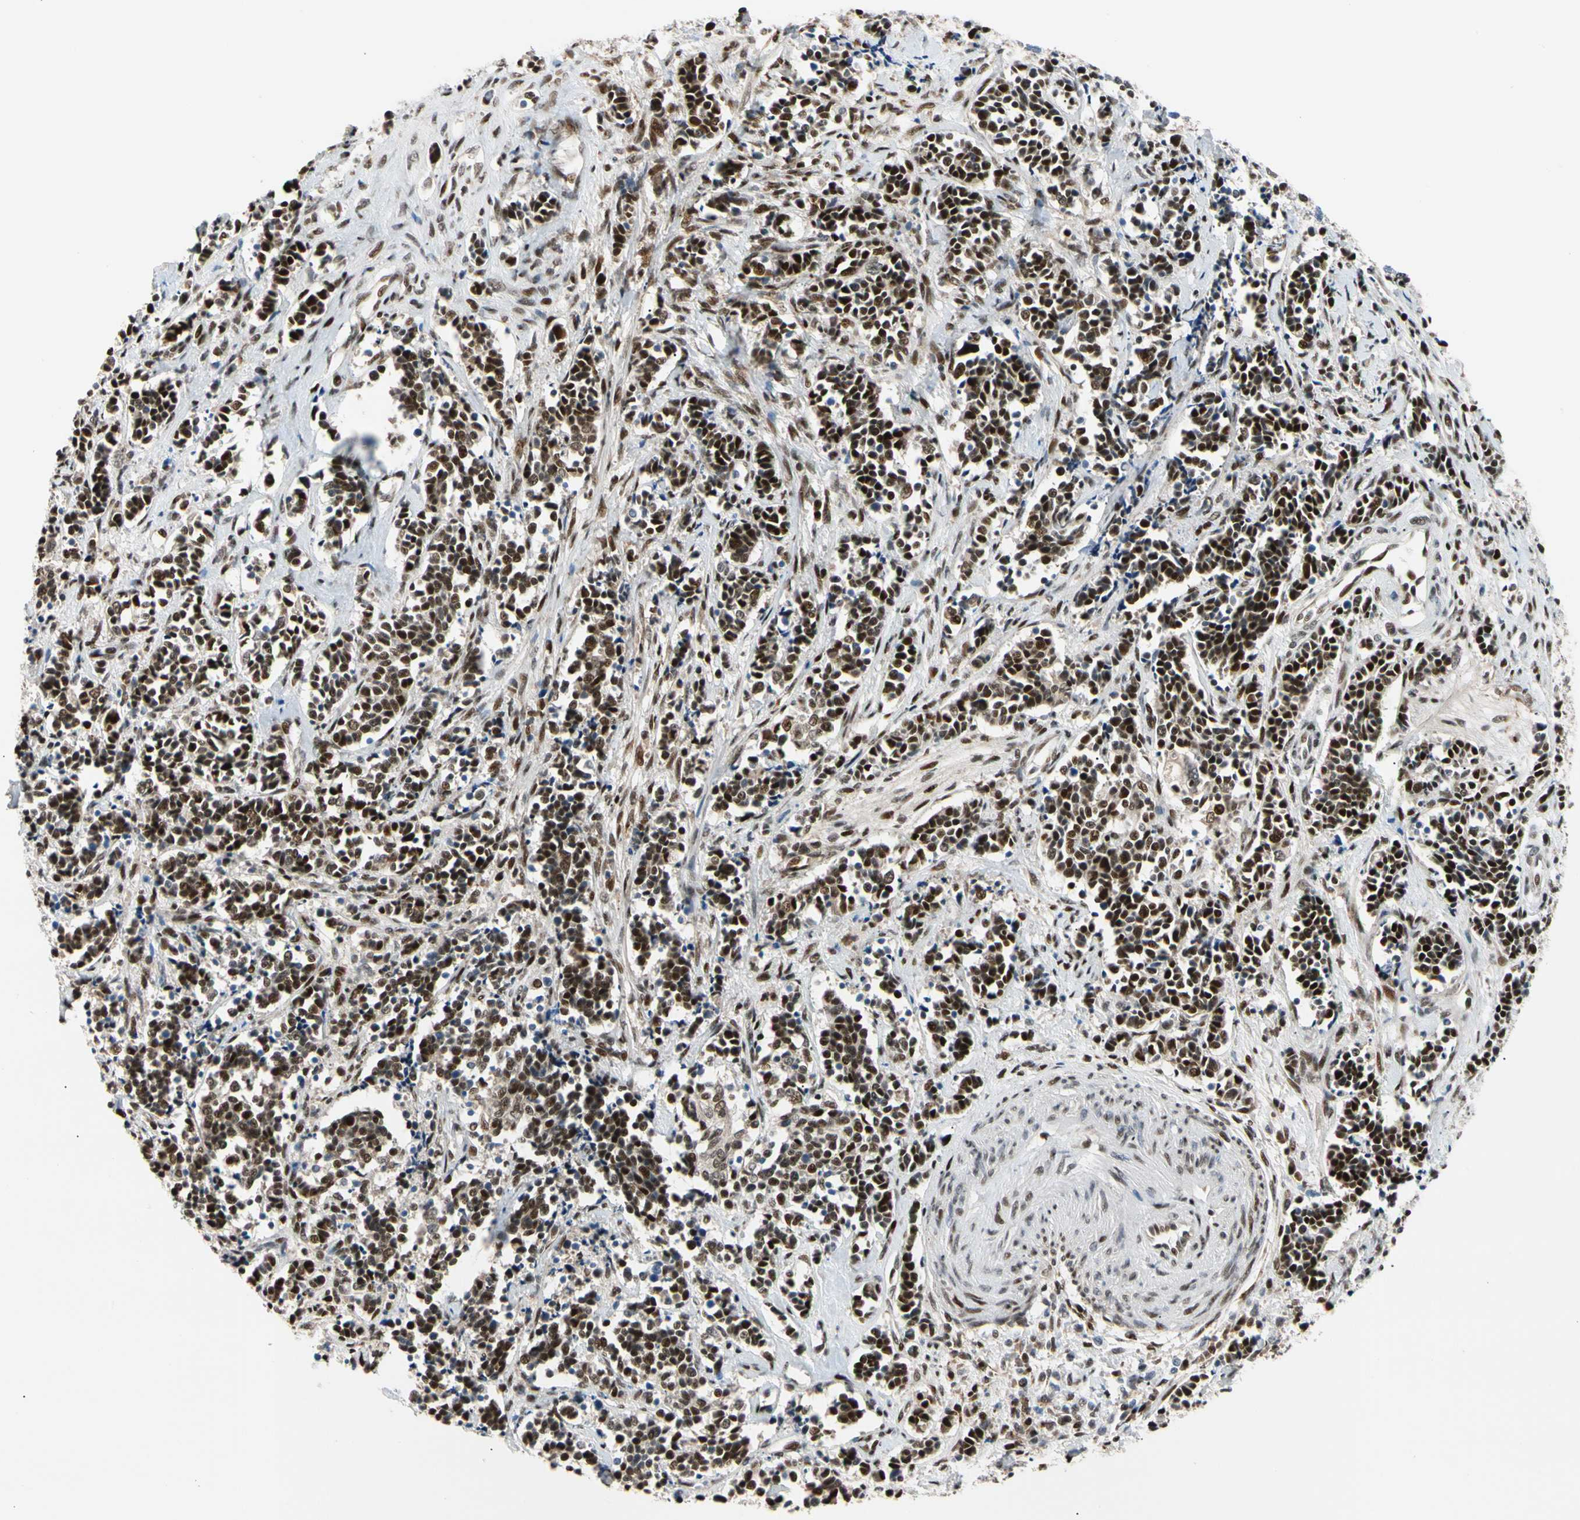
{"staining": {"intensity": "strong", "quantity": ">75%", "location": "nuclear"}, "tissue": "cervical cancer", "cell_type": "Tumor cells", "image_type": "cancer", "snomed": [{"axis": "morphology", "description": "Squamous cell carcinoma, NOS"}, {"axis": "topography", "description": "Cervix"}], "caption": "A histopathology image of cervical squamous cell carcinoma stained for a protein demonstrates strong nuclear brown staining in tumor cells. (DAB IHC with brightfield microscopy, high magnification).", "gene": "E2F1", "patient": {"sex": "female", "age": 35}}